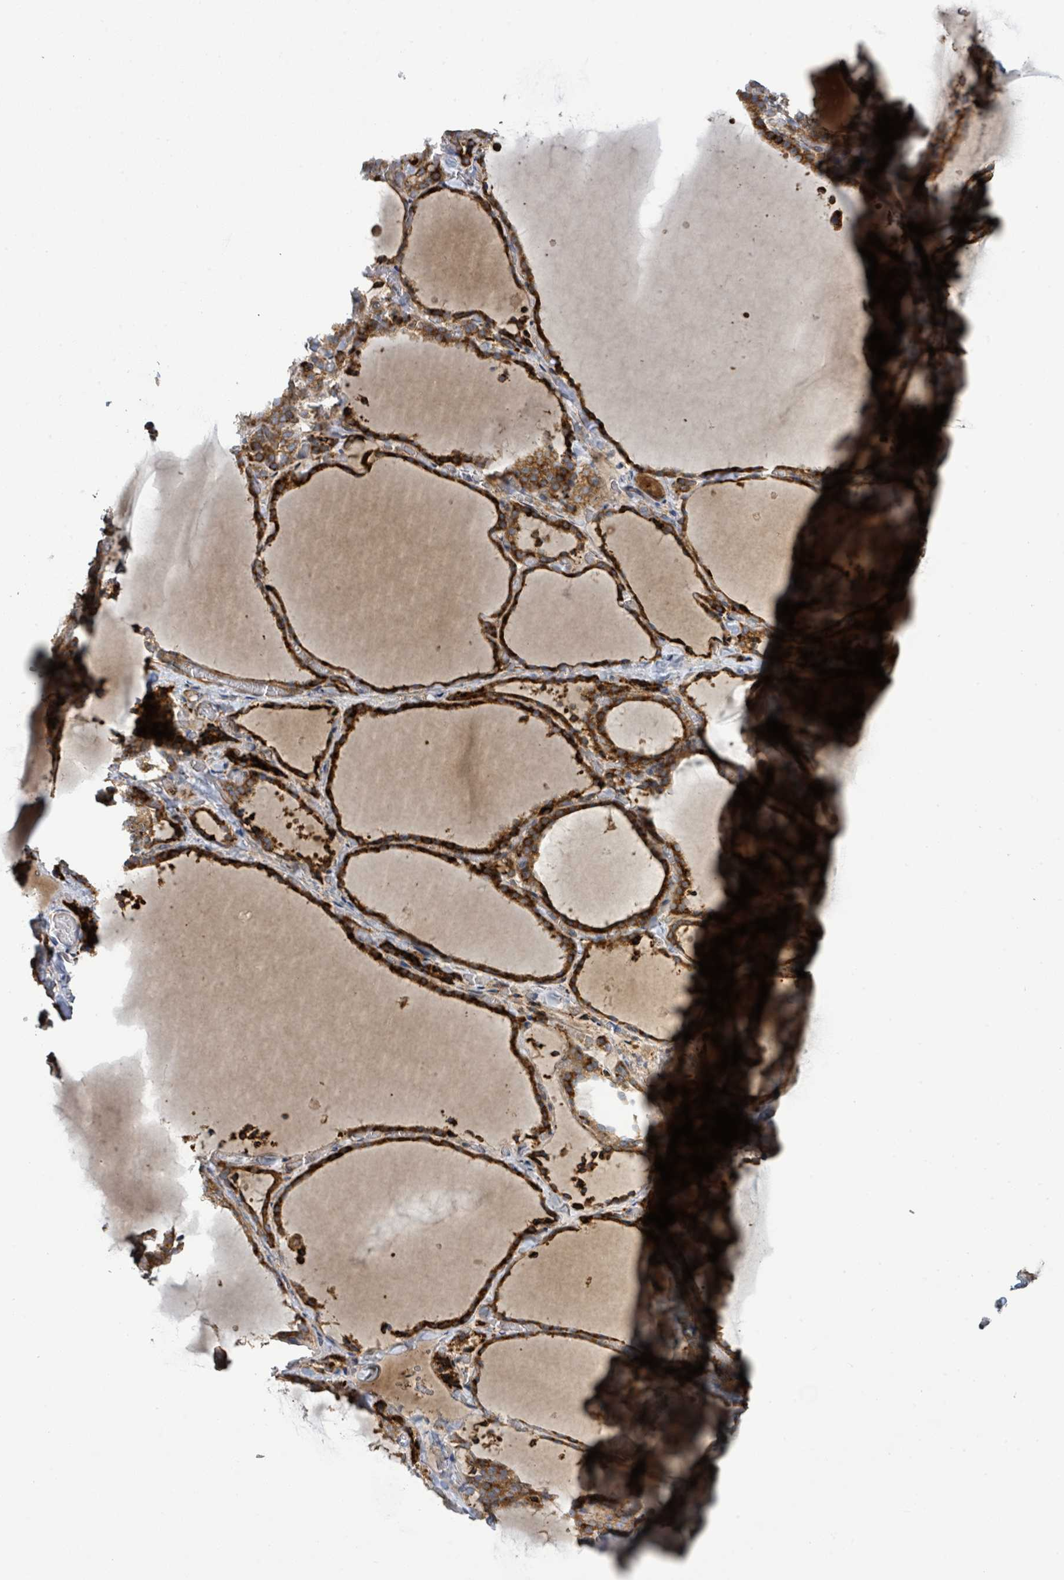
{"staining": {"intensity": "strong", "quantity": ">75%", "location": "cytoplasmic/membranous"}, "tissue": "thyroid gland", "cell_type": "Glandular cells", "image_type": "normal", "snomed": [{"axis": "morphology", "description": "Normal tissue, NOS"}, {"axis": "topography", "description": "Thyroid gland"}], "caption": "IHC photomicrograph of benign thyroid gland: human thyroid gland stained using immunohistochemistry (IHC) shows high levels of strong protein expression localized specifically in the cytoplasmic/membranous of glandular cells, appearing as a cytoplasmic/membranous brown color.", "gene": "STARD4", "patient": {"sex": "female", "age": 22}}